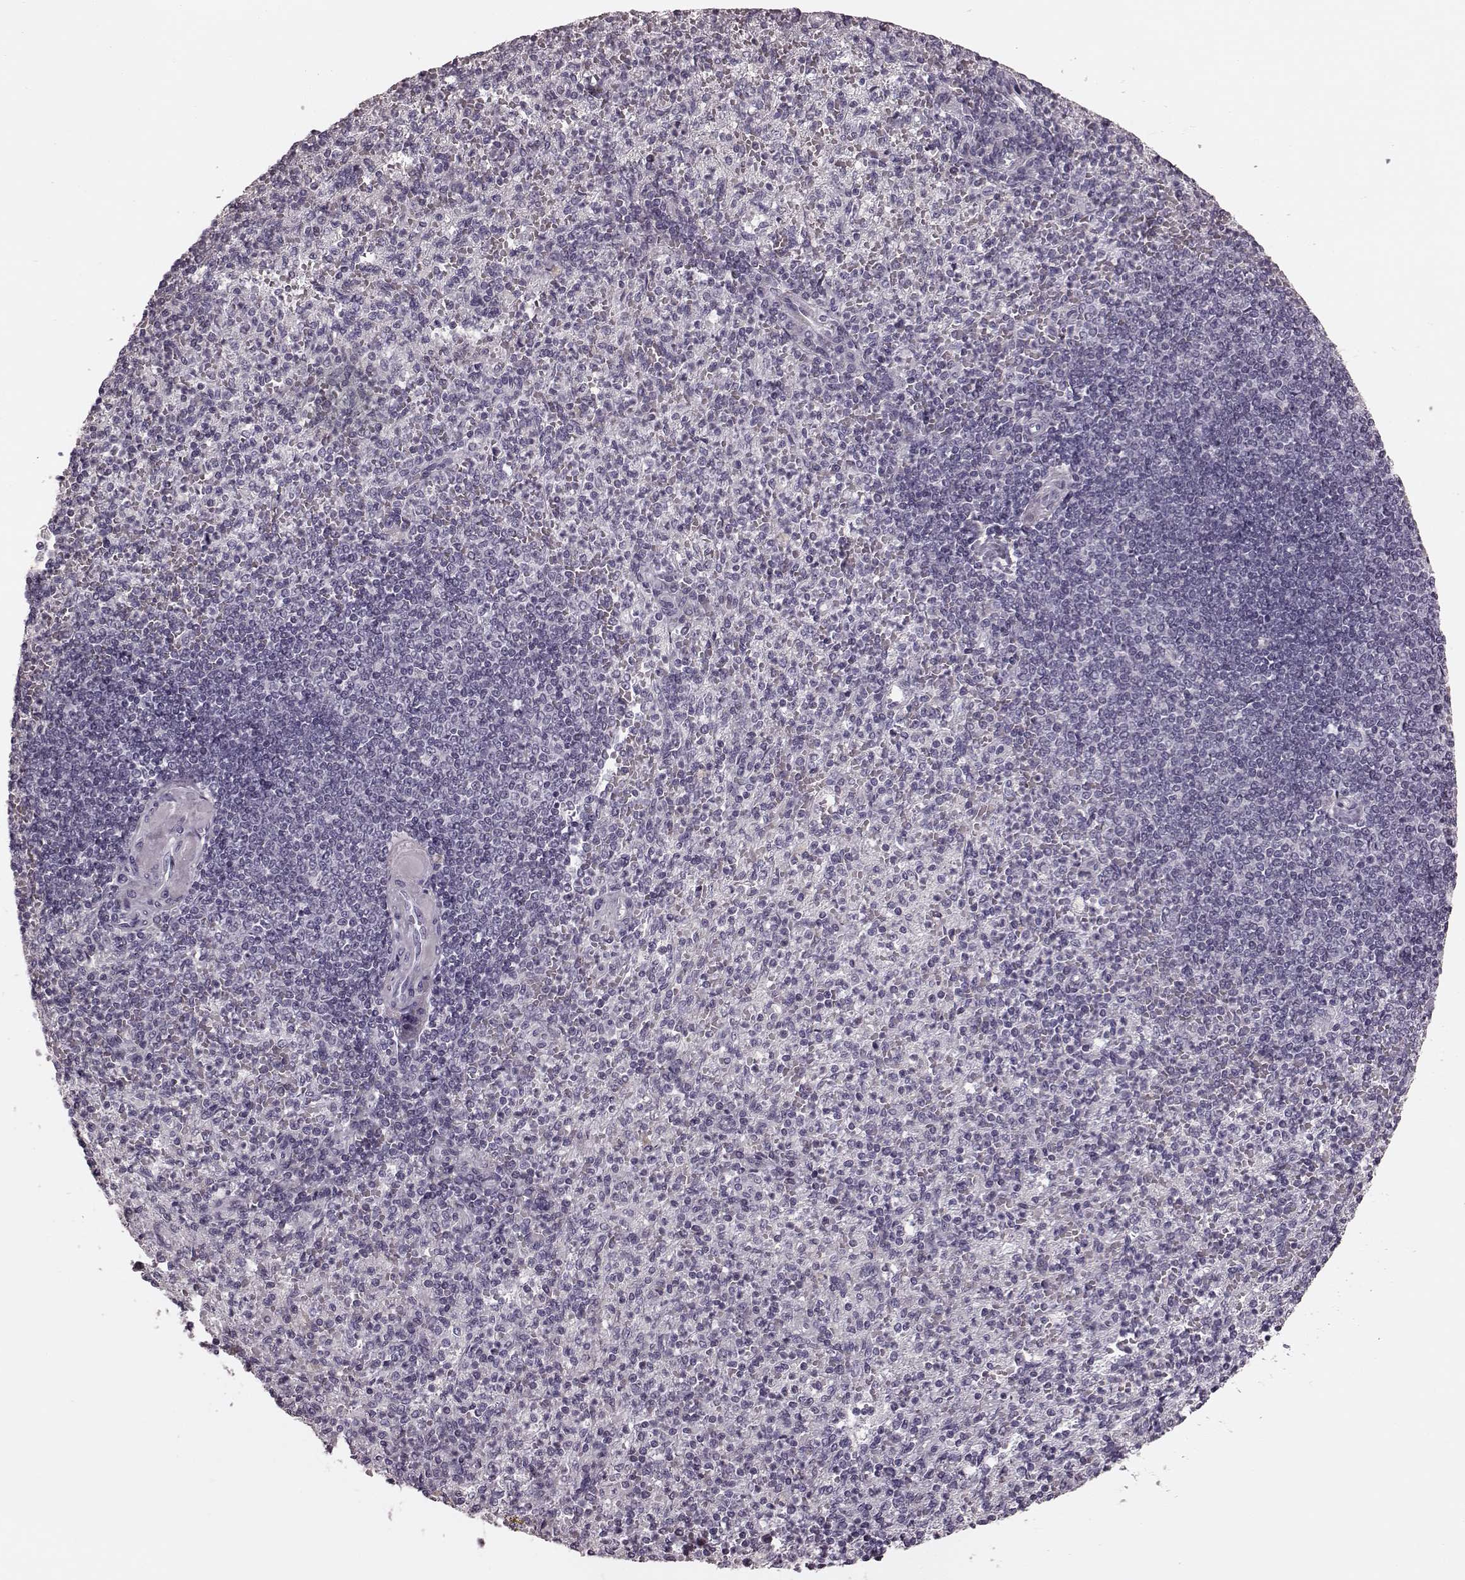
{"staining": {"intensity": "negative", "quantity": "none", "location": "none"}, "tissue": "spleen", "cell_type": "Cells in red pulp", "image_type": "normal", "snomed": [{"axis": "morphology", "description": "Normal tissue, NOS"}, {"axis": "topography", "description": "Spleen"}], "caption": "Immunohistochemistry of unremarkable human spleen reveals no expression in cells in red pulp. (Brightfield microscopy of DAB (3,3'-diaminobenzidine) immunohistochemistry at high magnification).", "gene": "TRPM1", "patient": {"sex": "female", "age": 74}}